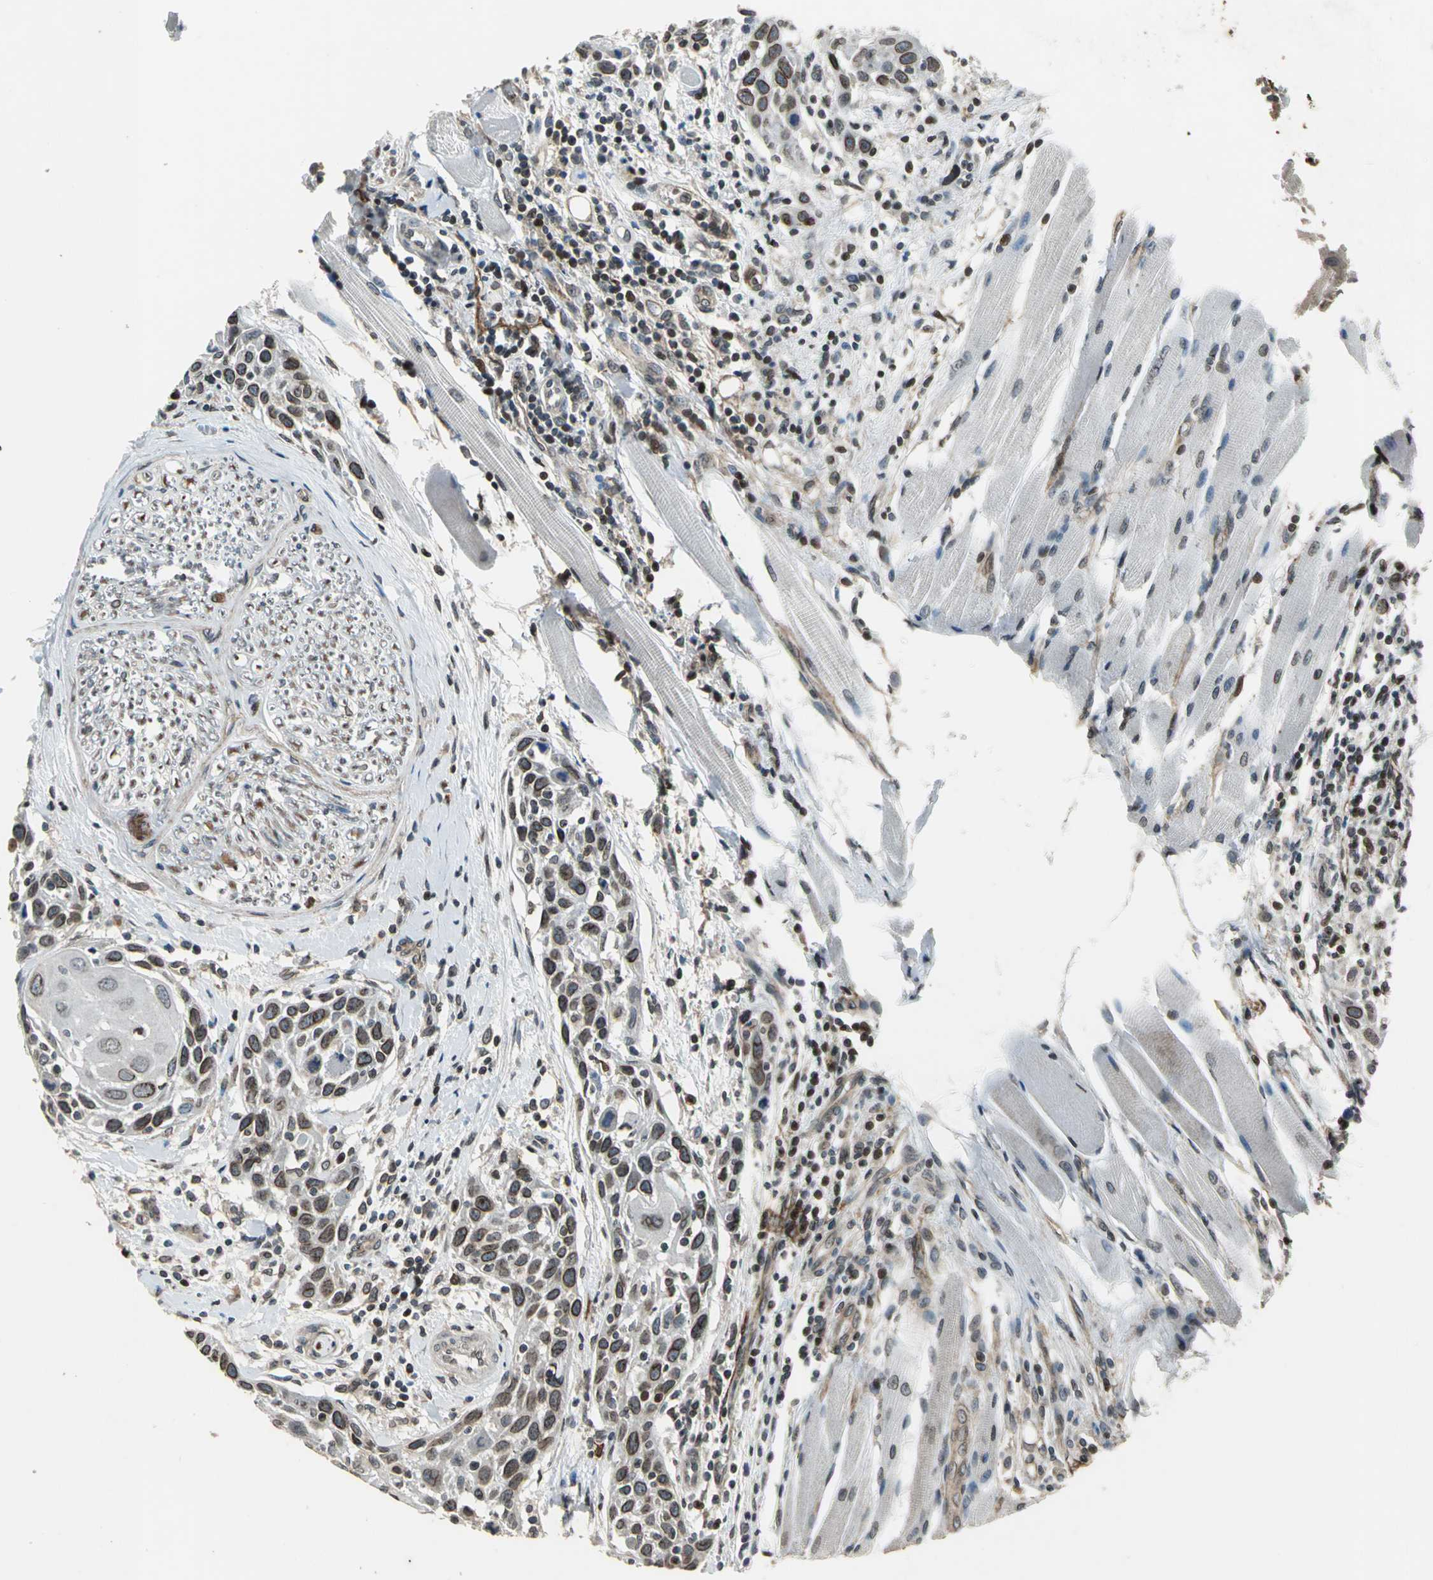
{"staining": {"intensity": "moderate", "quantity": "25%-75%", "location": "cytoplasmic/membranous,nuclear"}, "tissue": "head and neck cancer", "cell_type": "Tumor cells", "image_type": "cancer", "snomed": [{"axis": "morphology", "description": "Normal tissue, NOS"}, {"axis": "morphology", "description": "Squamous cell carcinoma, NOS"}, {"axis": "topography", "description": "Oral tissue"}, {"axis": "topography", "description": "Head-Neck"}], "caption": "Moderate cytoplasmic/membranous and nuclear expression is present in about 25%-75% of tumor cells in head and neck cancer (squamous cell carcinoma).", "gene": "BRIP1", "patient": {"sex": "female", "age": 50}}